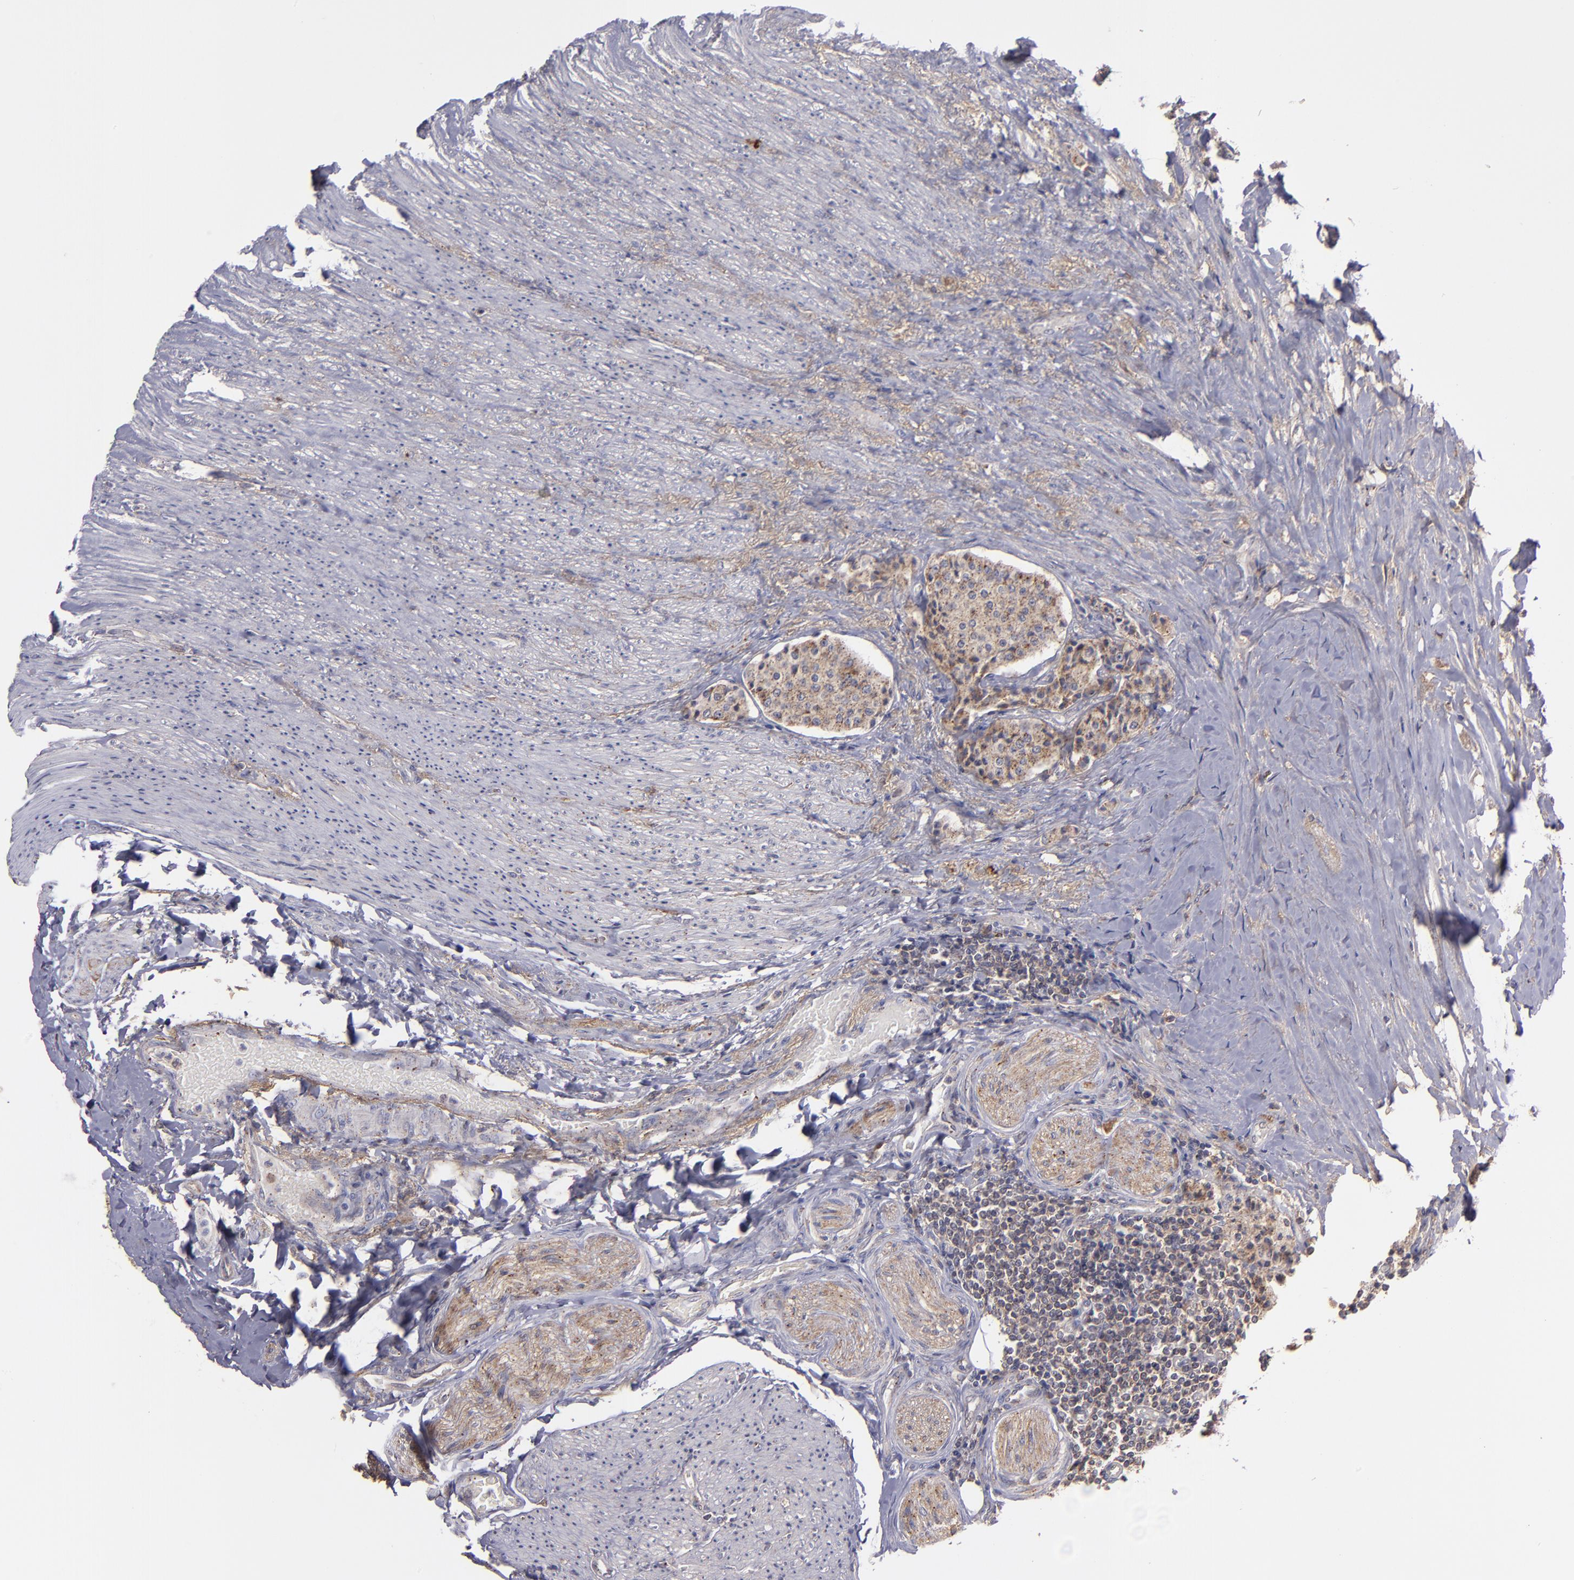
{"staining": {"intensity": "moderate", "quantity": ">75%", "location": "cytoplasmic/membranous"}, "tissue": "carcinoid", "cell_type": "Tumor cells", "image_type": "cancer", "snomed": [{"axis": "morphology", "description": "Carcinoid, malignant, NOS"}, {"axis": "topography", "description": "Colon"}], "caption": "Malignant carcinoid tissue exhibits moderate cytoplasmic/membranous expression in about >75% of tumor cells", "gene": "ZFYVE1", "patient": {"sex": "female", "age": 61}}